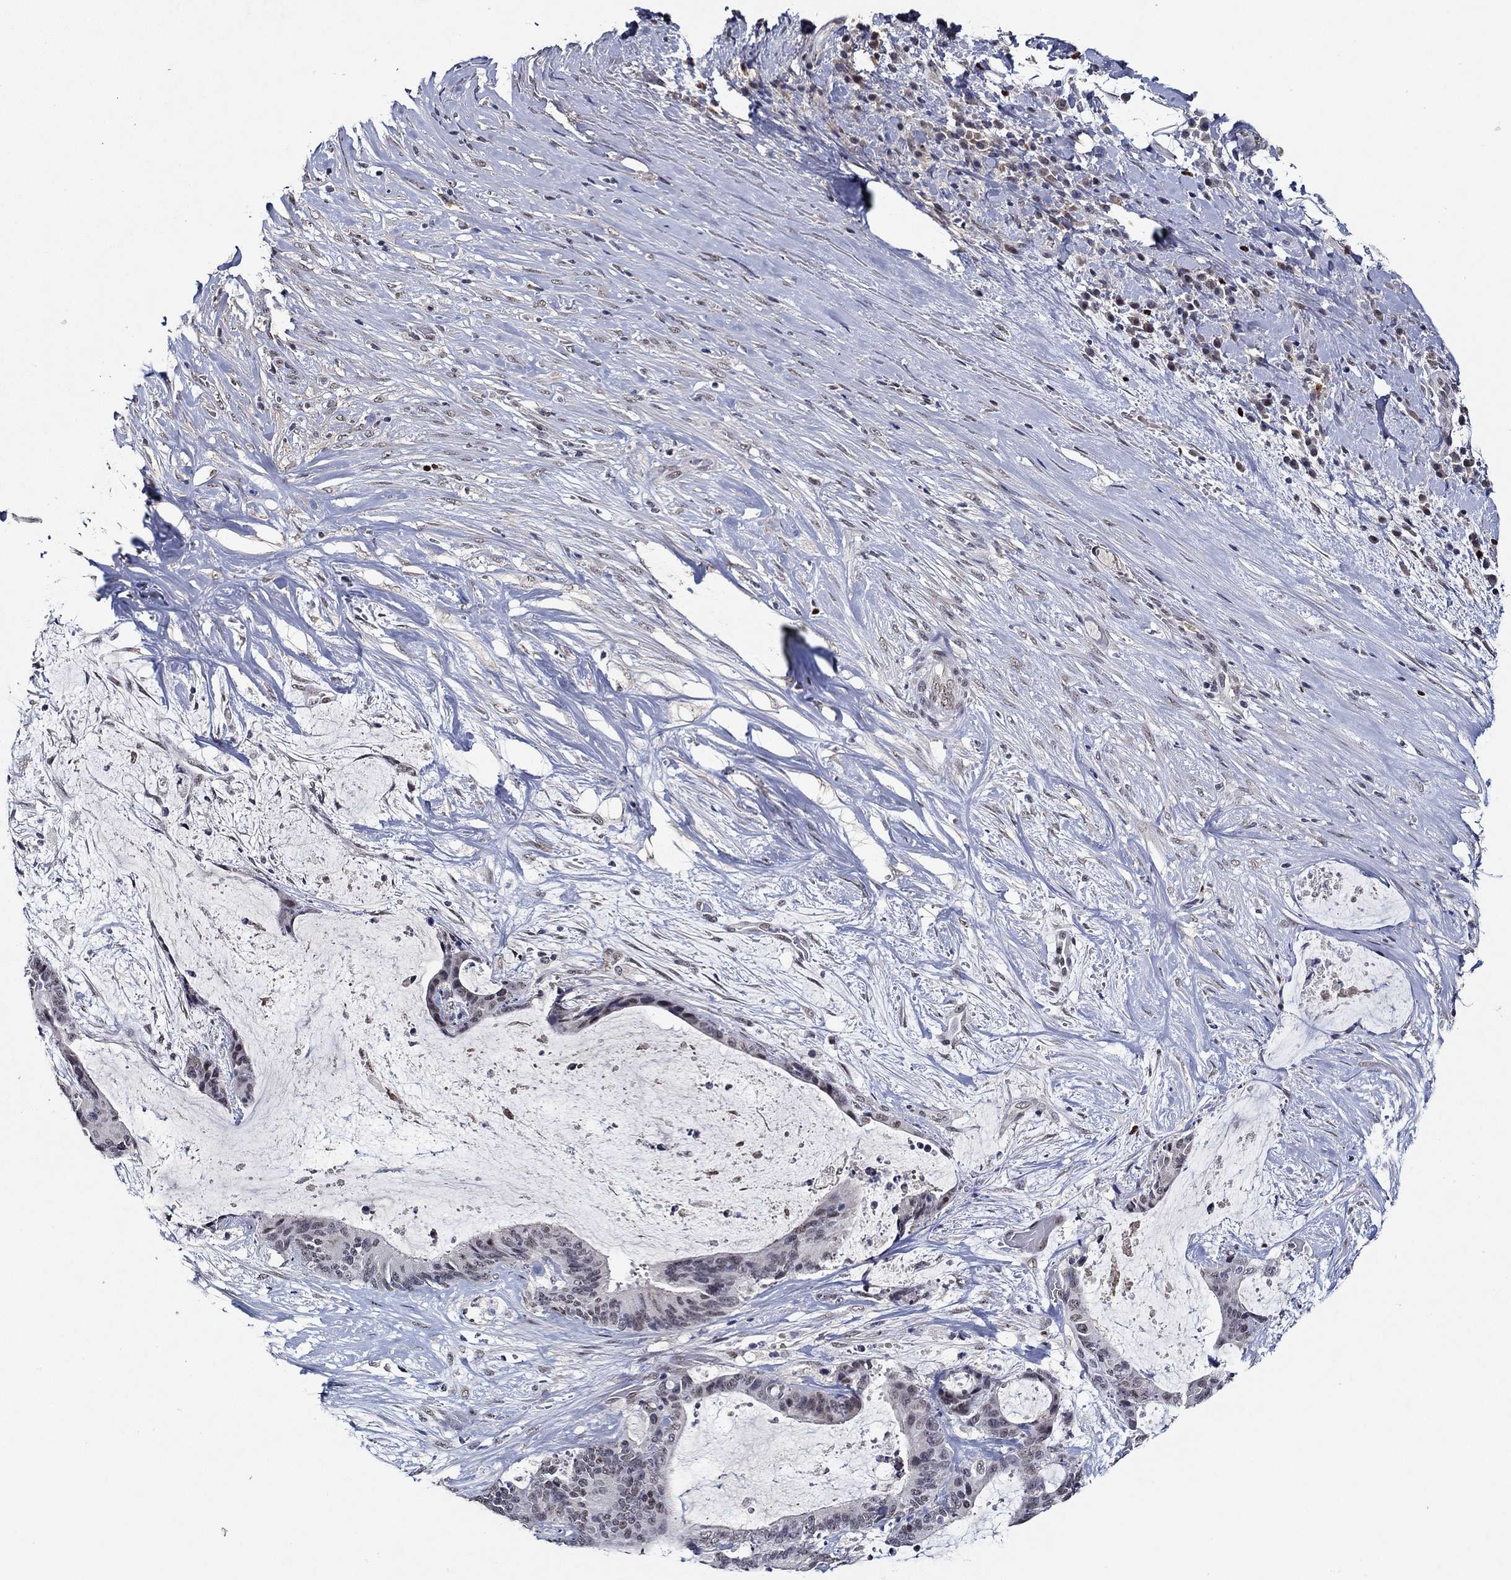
{"staining": {"intensity": "moderate", "quantity": "<25%", "location": "nuclear"}, "tissue": "liver cancer", "cell_type": "Tumor cells", "image_type": "cancer", "snomed": [{"axis": "morphology", "description": "Cholangiocarcinoma"}, {"axis": "topography", "description": "Liver"}], "caption": "An IHC histopathology image of neoplastic tissue is shown. Protein staining in brown shows moderate nuclear positivity in liver cholangiocarcinoma within tumor cells.", "gene": "GATA2", "patient": {"sex": "female", "age": 73}}